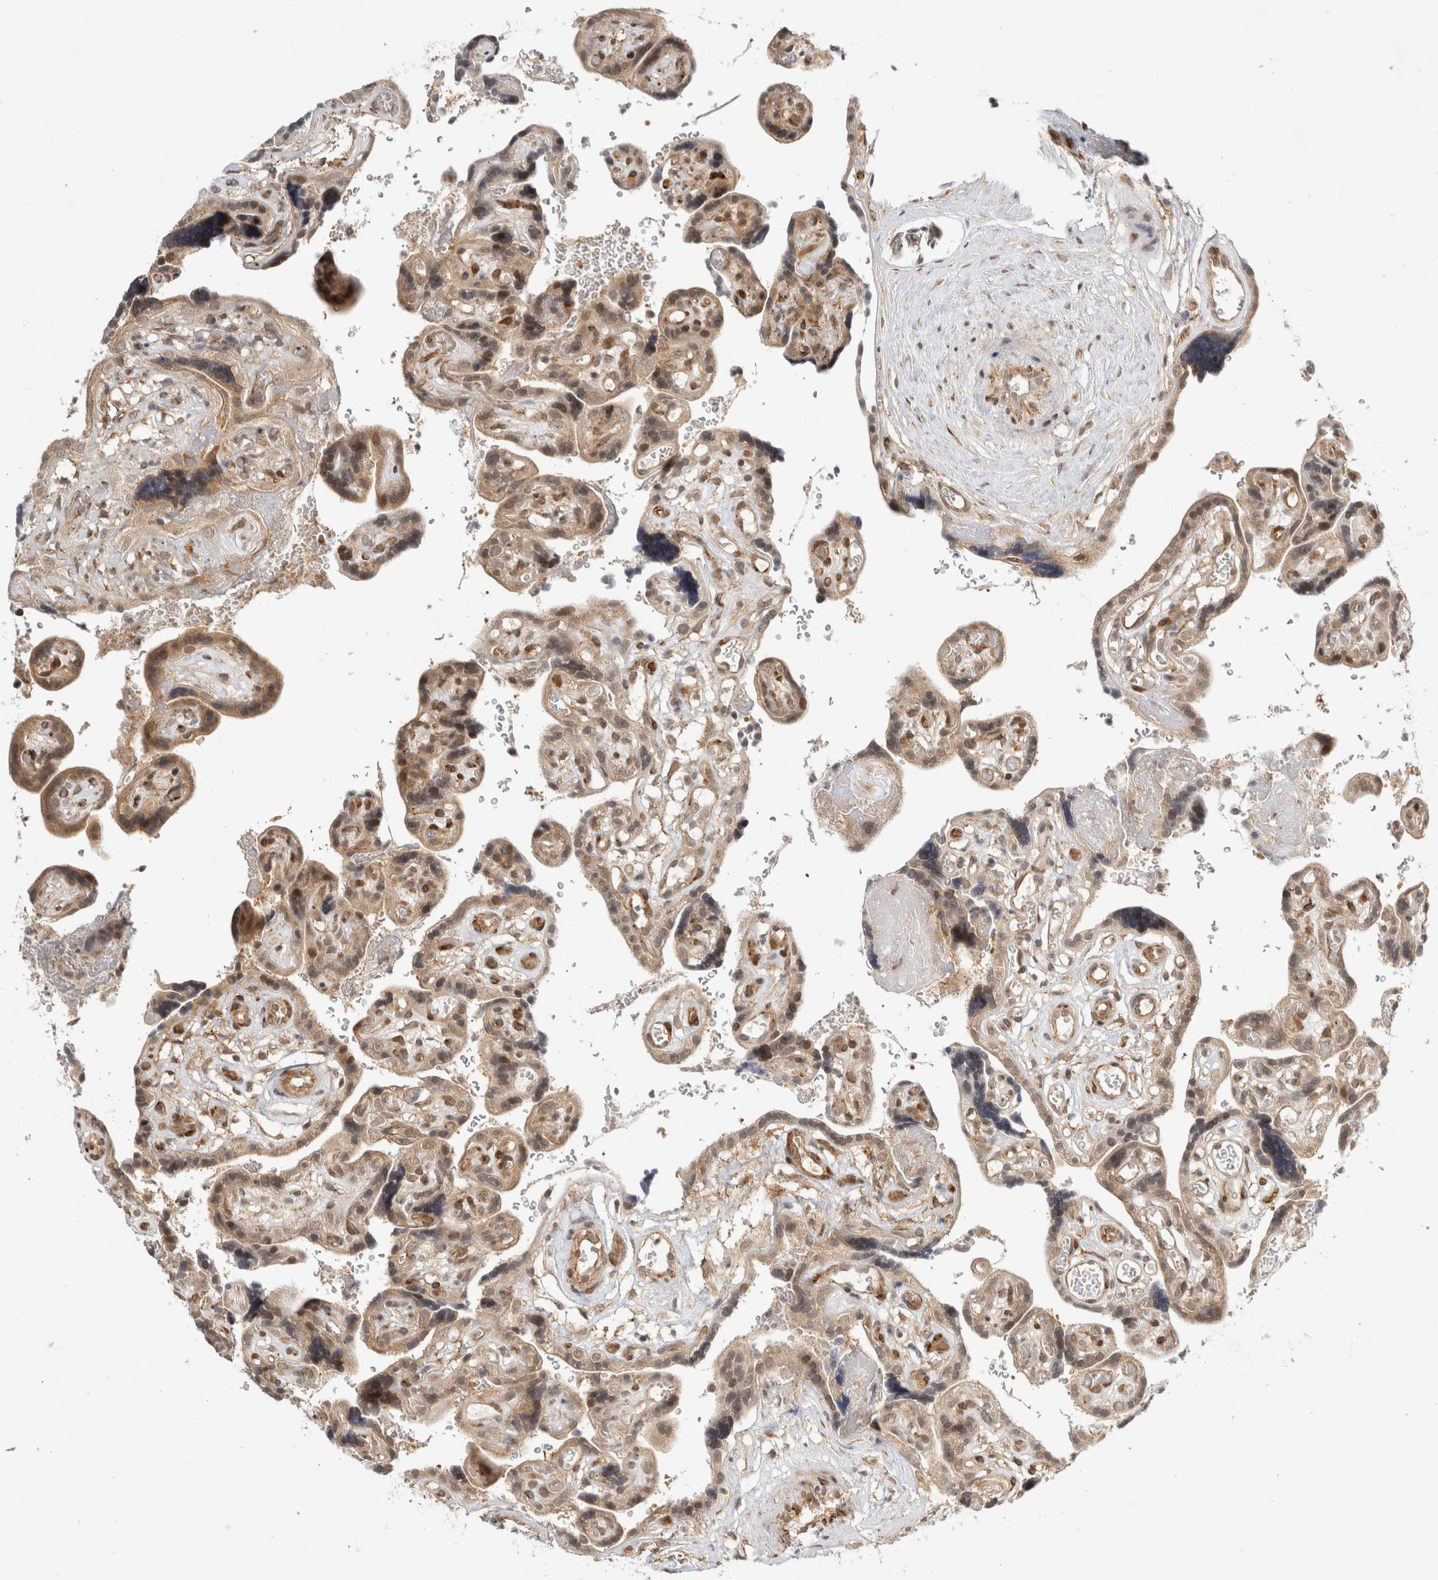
{"staining": {"intensity": "moderate", "quantity": ">75%", "location": "cytoplasmic/membranous,nuclear"}, "tissue": "placenta", "cell_type": "Decidual cells", "image_type": "normal", "snomed": [{"axis": "morphology", "description": "Normal tissue, NOS"}, {"axis": "topography", "description": "Placenta"}], "caption": "DAB (3,3'-diaminobenzidine) immunohistochemical staining of unremarkable placenta reveals moderate cytoplasmic/membranous,nuclear protein staining in approximately >75% of decidual cells.", "gene": "ZNF318", "patient": {"sex": "female", "age": 30}}